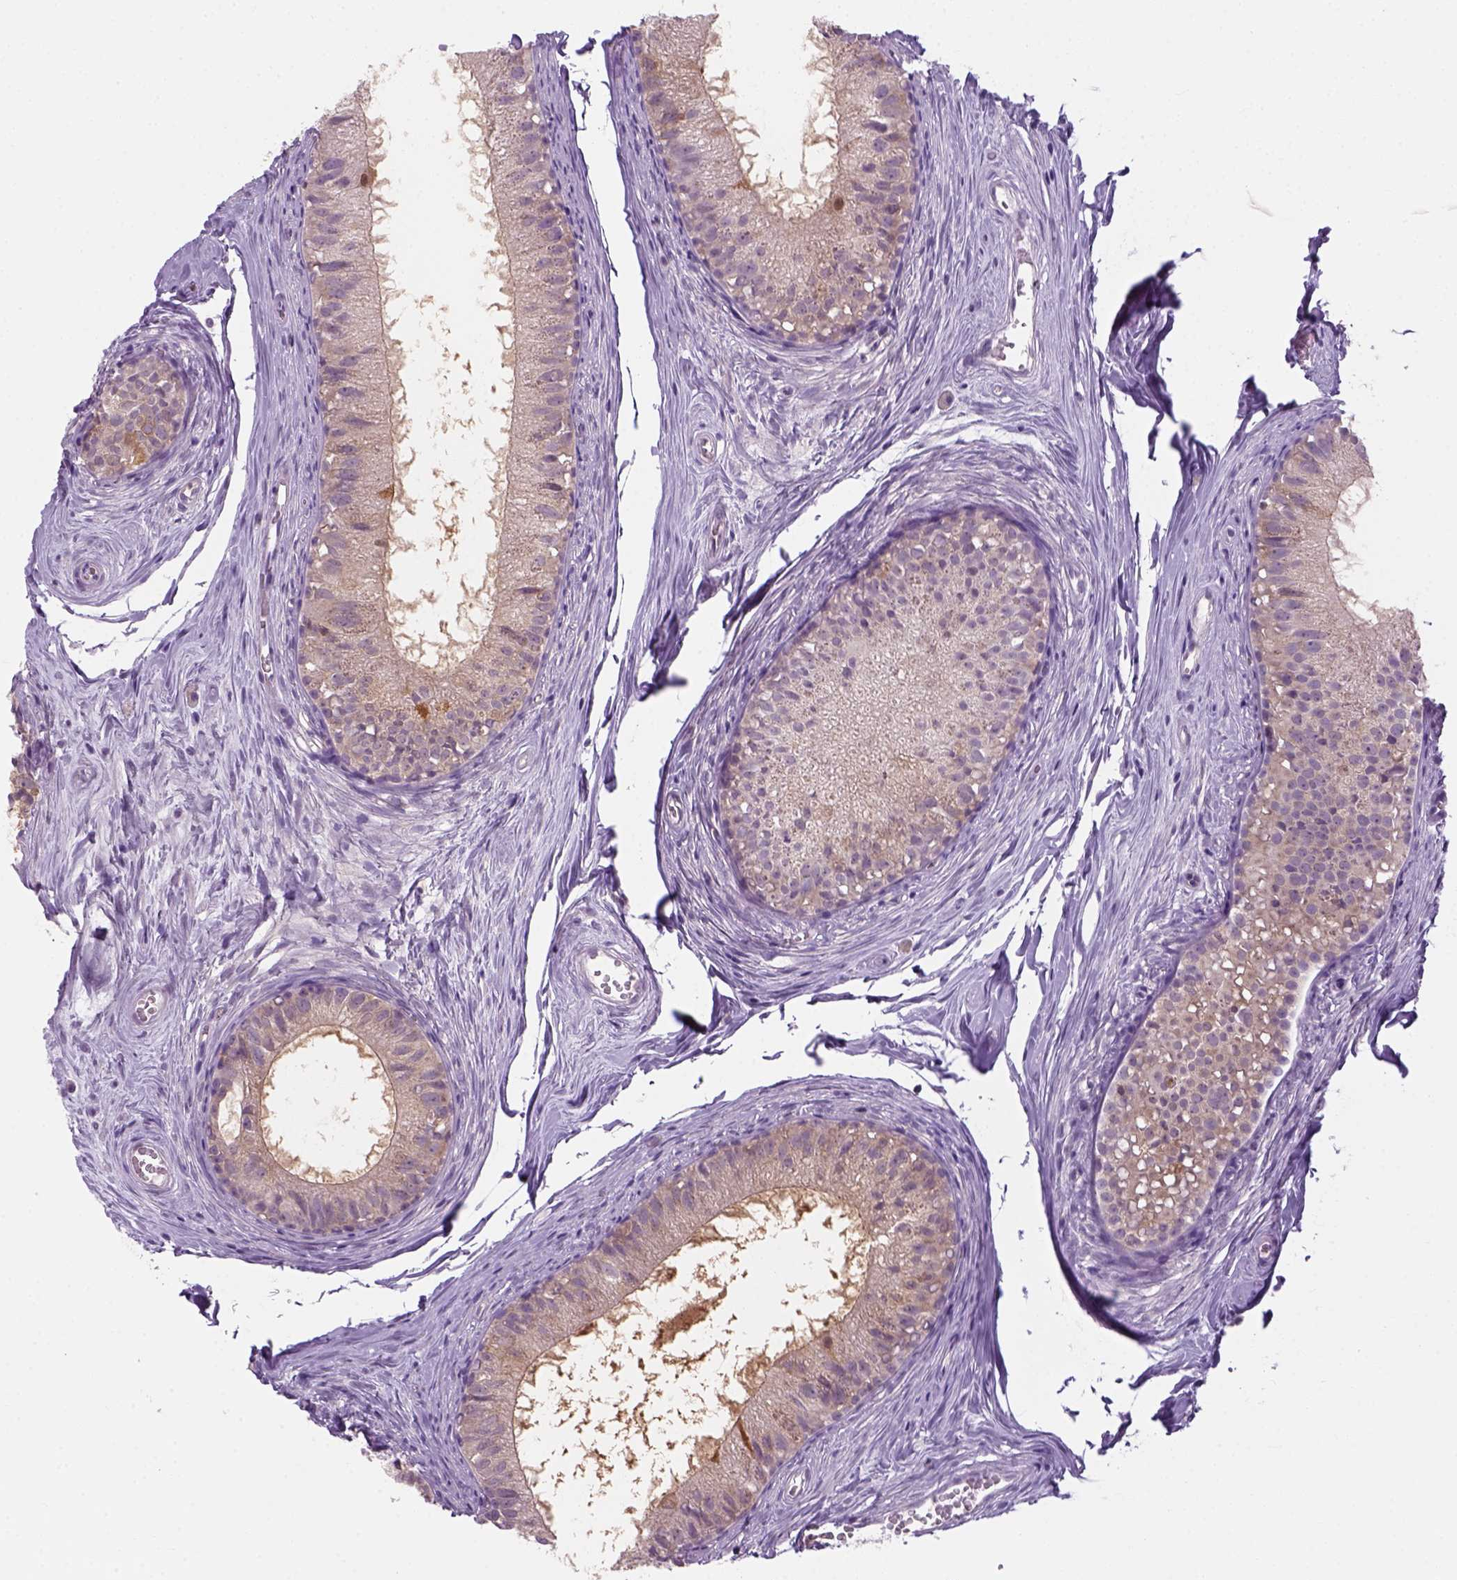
{"staining": {"intensity": "weak", "quantity": ">75%", "location": "cytoplasmic/membranous"}, "tissue": "epididymis", "cell_type": "Glandular cells", "image_type": "normal", "snomed": [{"axis": "morphology", "description": "Normal tissue, NOS"}, {"axis": "topography", "description": "Epididymis"}], "caption": "DAB immunohistochemical staining of unremarkable human epididymis demonstrates weak cytoplasmic/membranous protein staining in about >75% of glandular cells.", "gene": "GOT1", "patient": {"sex": "male", "age": 45}}